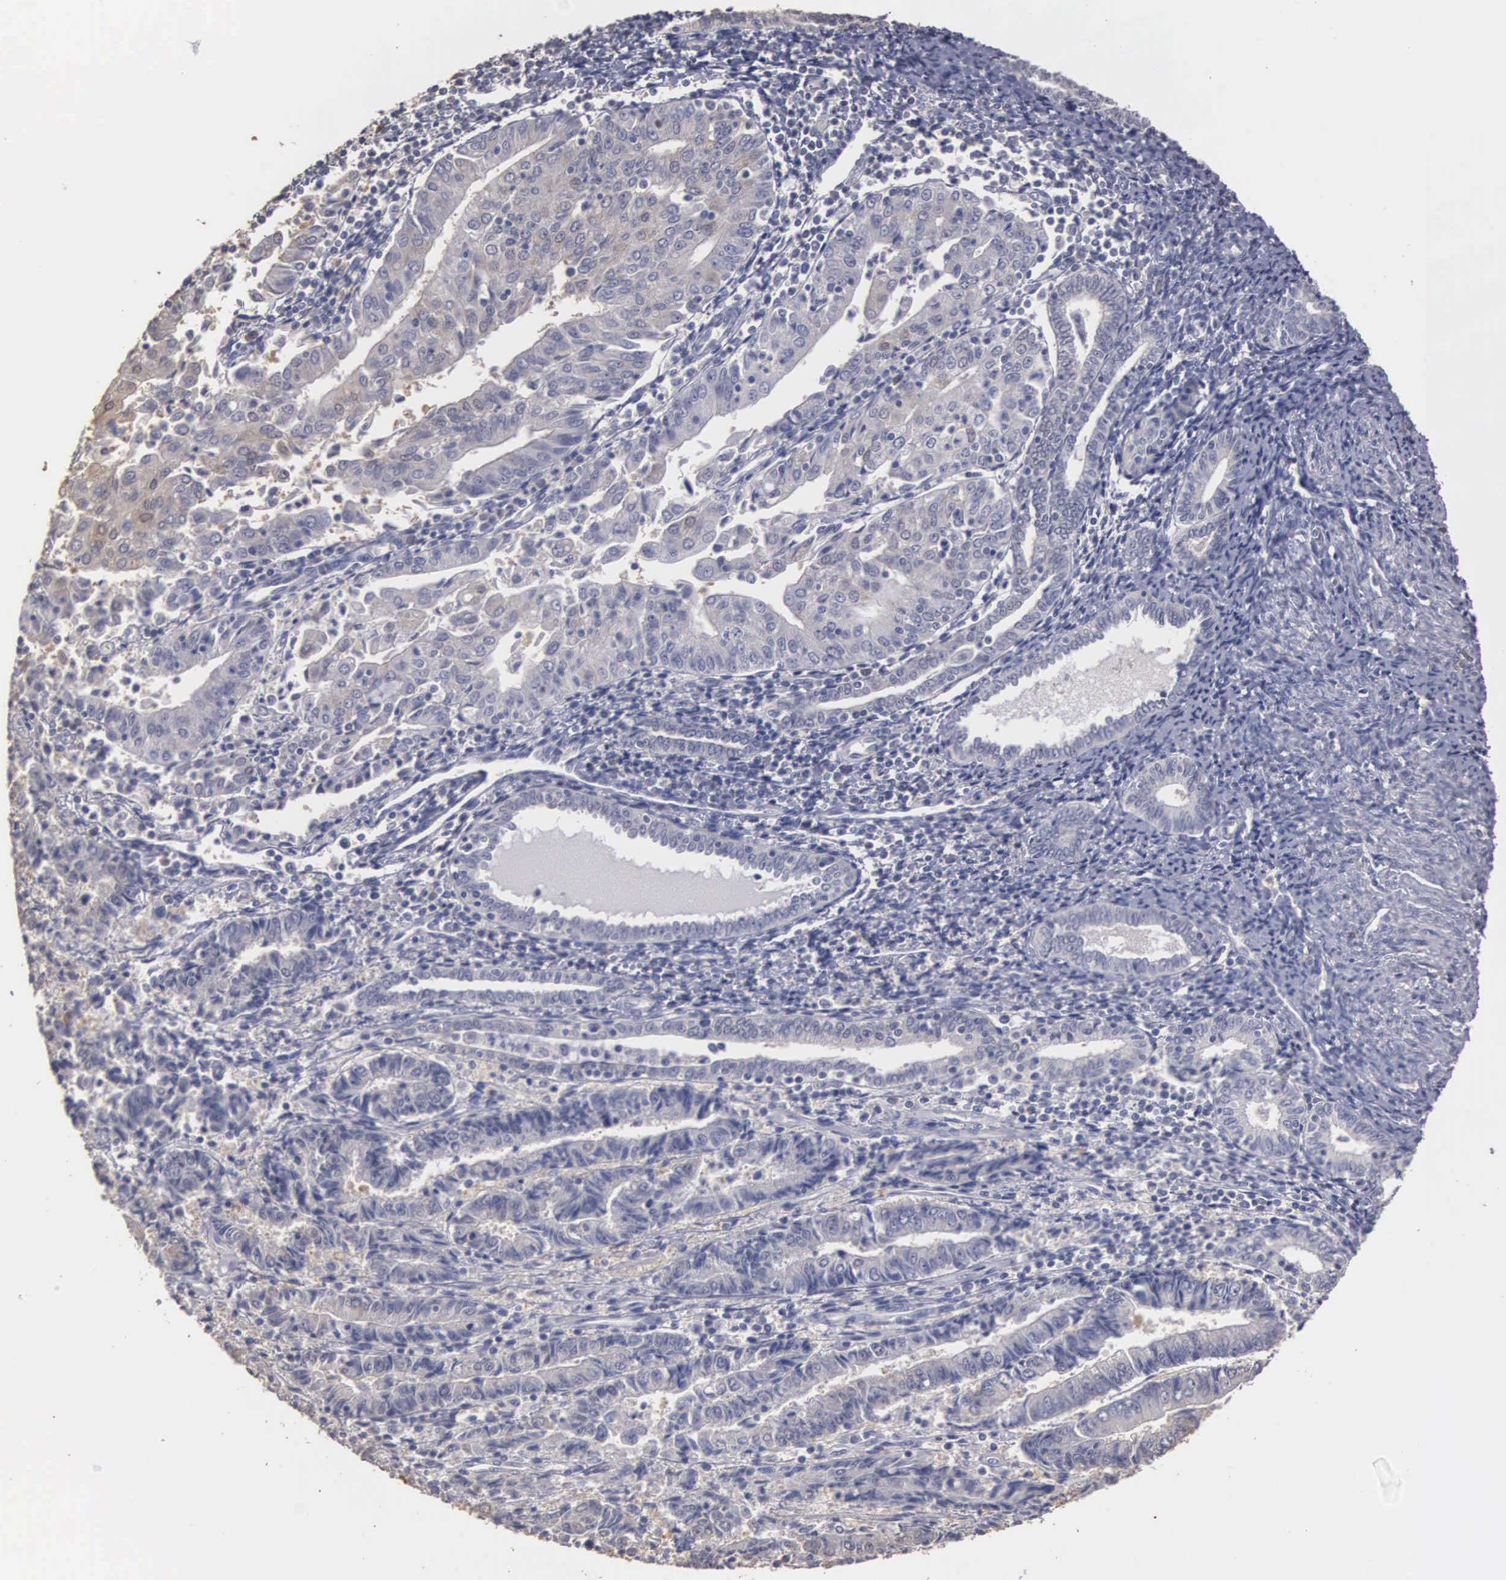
{"staining": {"intensity": "negative", "quantity": "none", "location": "none"}, "tissue": "endometrial cancer", "cell_type": "Tumor cells", "image_type": "cancer", "snomed": [{"axis": "morphology", "description": "Adenocarcinoma, NOS"}, {"axis": "topography", "description": "Endometrium"}], "caption": "This image is of endometrial cancer (adenocarcinoma) stained with immunohistochemistry to label a protein in brown with the nuclei are counter-stained blue. There is no expression in tumor cells.", "gene": "ENO3", "patient": {"sex": "female", "age": 75}}